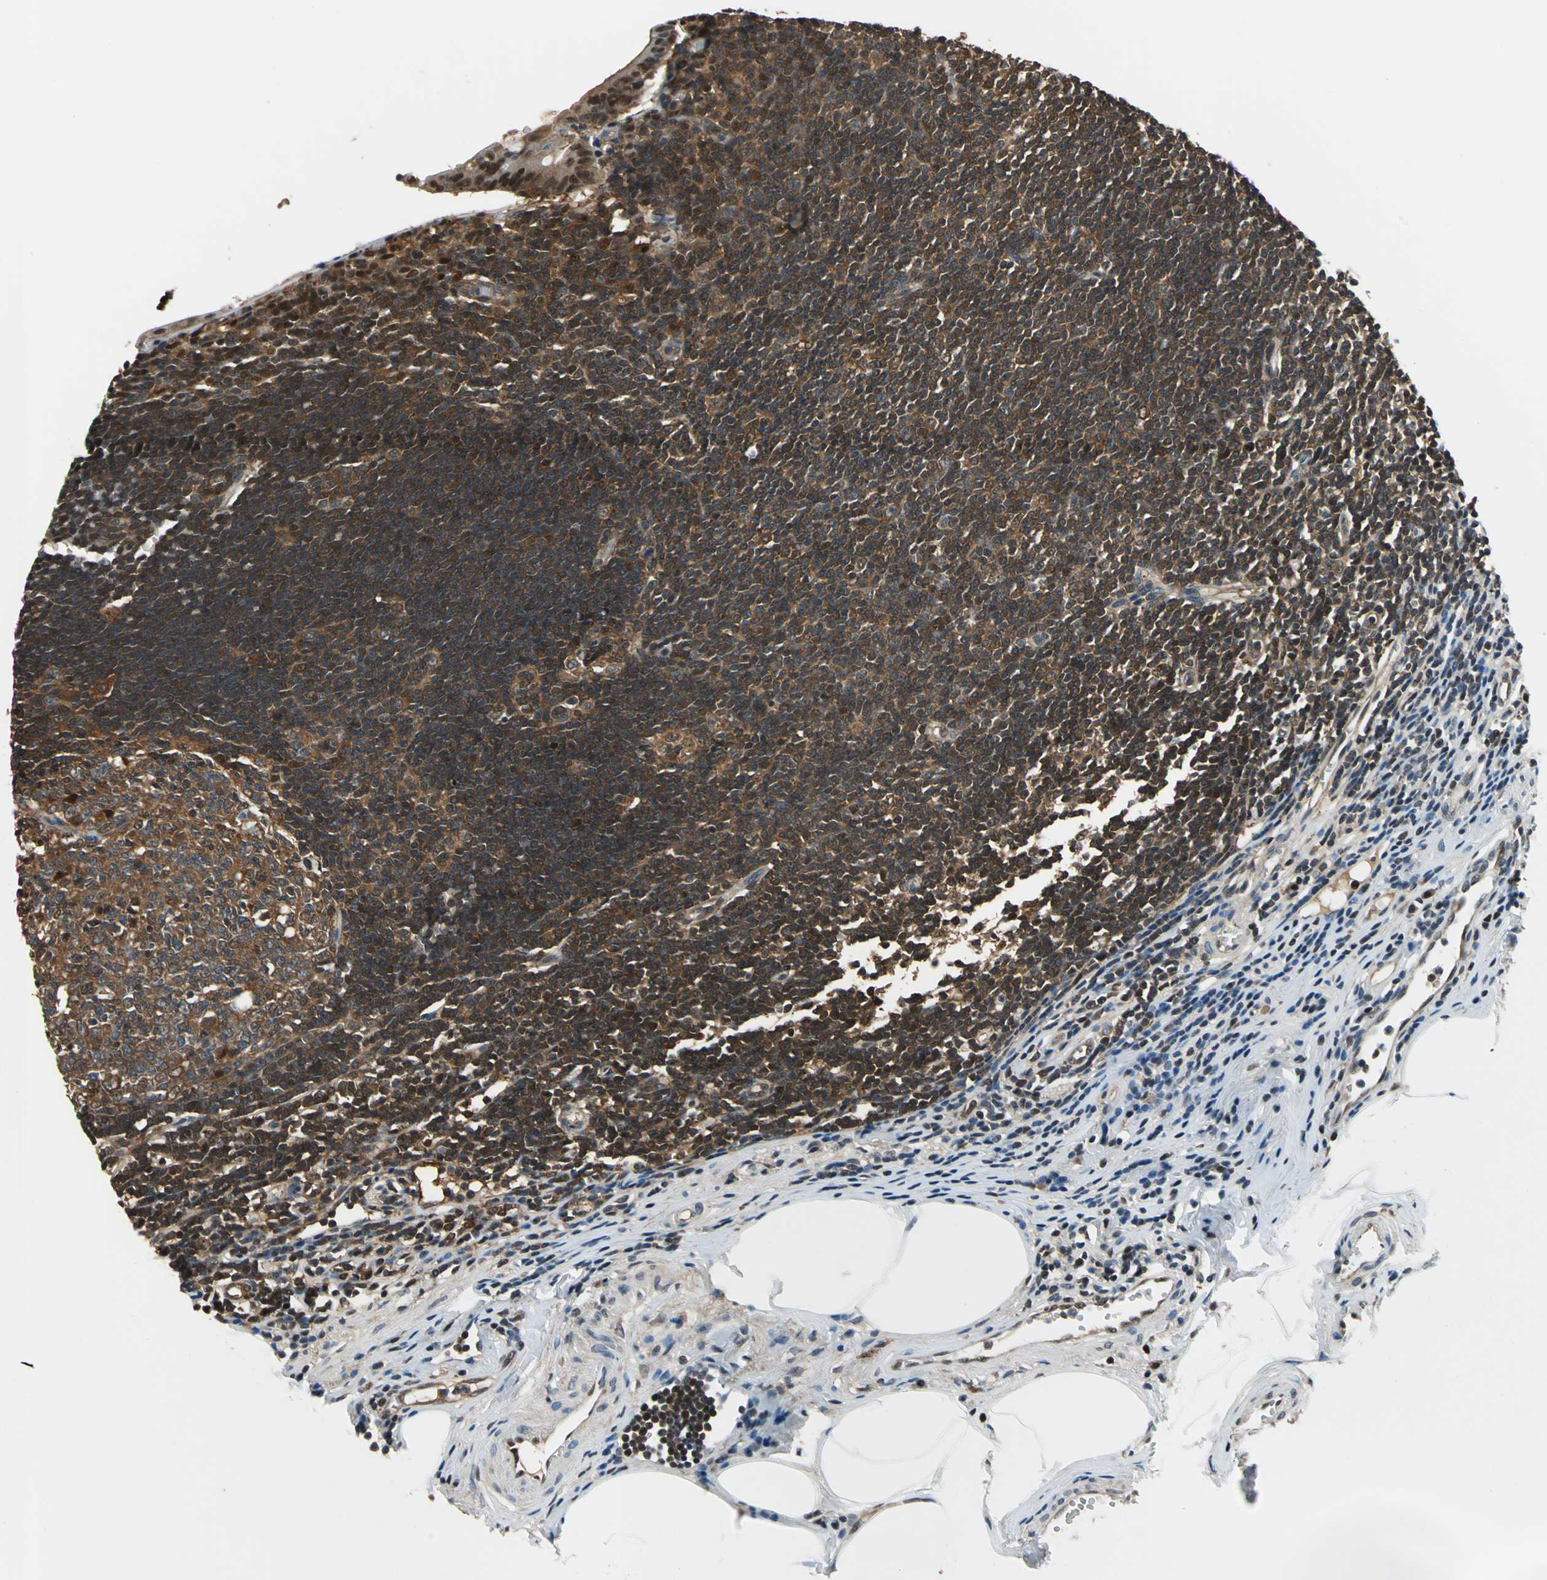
{"staining": {"intensity": "strong", "quantity": ">75%", "location": "cytoplasmic/membranous"}, "tissue": "appendix", "cell_type": "Glandular cells", "image_type": "normal", "snomed": [{"axis": "morphology", "description": "Normal tissue, NOS"}, {"axis": "topography", "description": "Appendix"}], "caption": "Protein expression analysis of normal human appendix reveals strong cytoplasmic/membranous expression in approximately >75% of glandular cells. The staining was performed using DAB to visualize the protein expression in brown, while the nuclei were stained in blue with hematoxylin (Magnification: 20x).", "gene": "PSME1", "patient": {"sex": "female", "age": 50}}